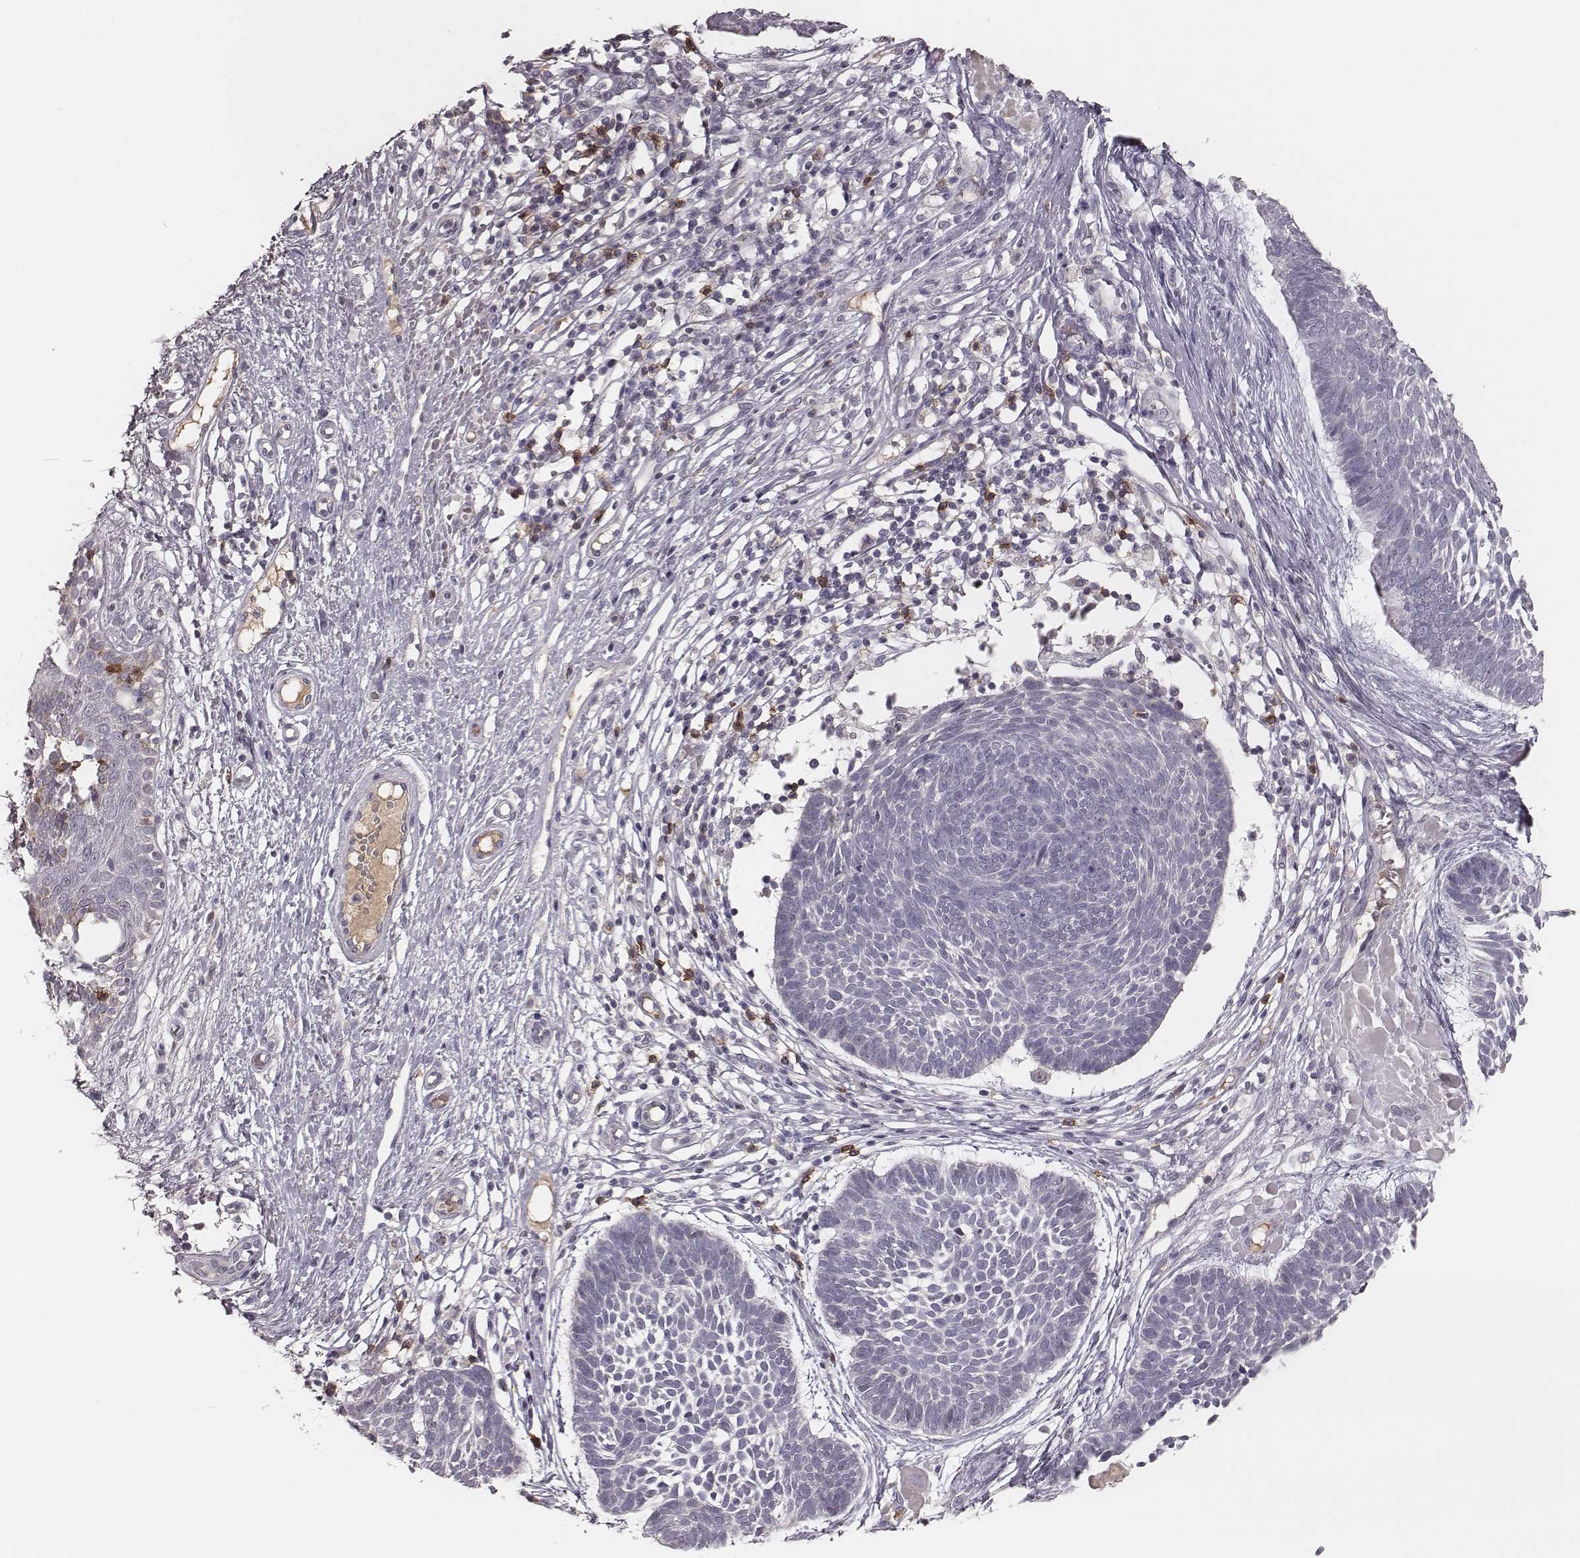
{"staining": {"intensity": "negative", "quantity": "none", "location": "none"}, "tissue": "skin cancer", "cell_type": "Tumor cells", "image_type": "cancer", "snomed": [{"axis": "morphology", "description": "Basal cell carcinoma"}, {"axis": "topography", "description": "Skin"}], "caption": "This image is of skin cancer (basal cell carcinoma) stained with immunohistochemistry (IHC) to label a protein in brown with the nuclei are counter-stained blue. There is no expression in tumor cells.", "gene": "CD8A", "patient": {"sex": "male", "age": 85}}